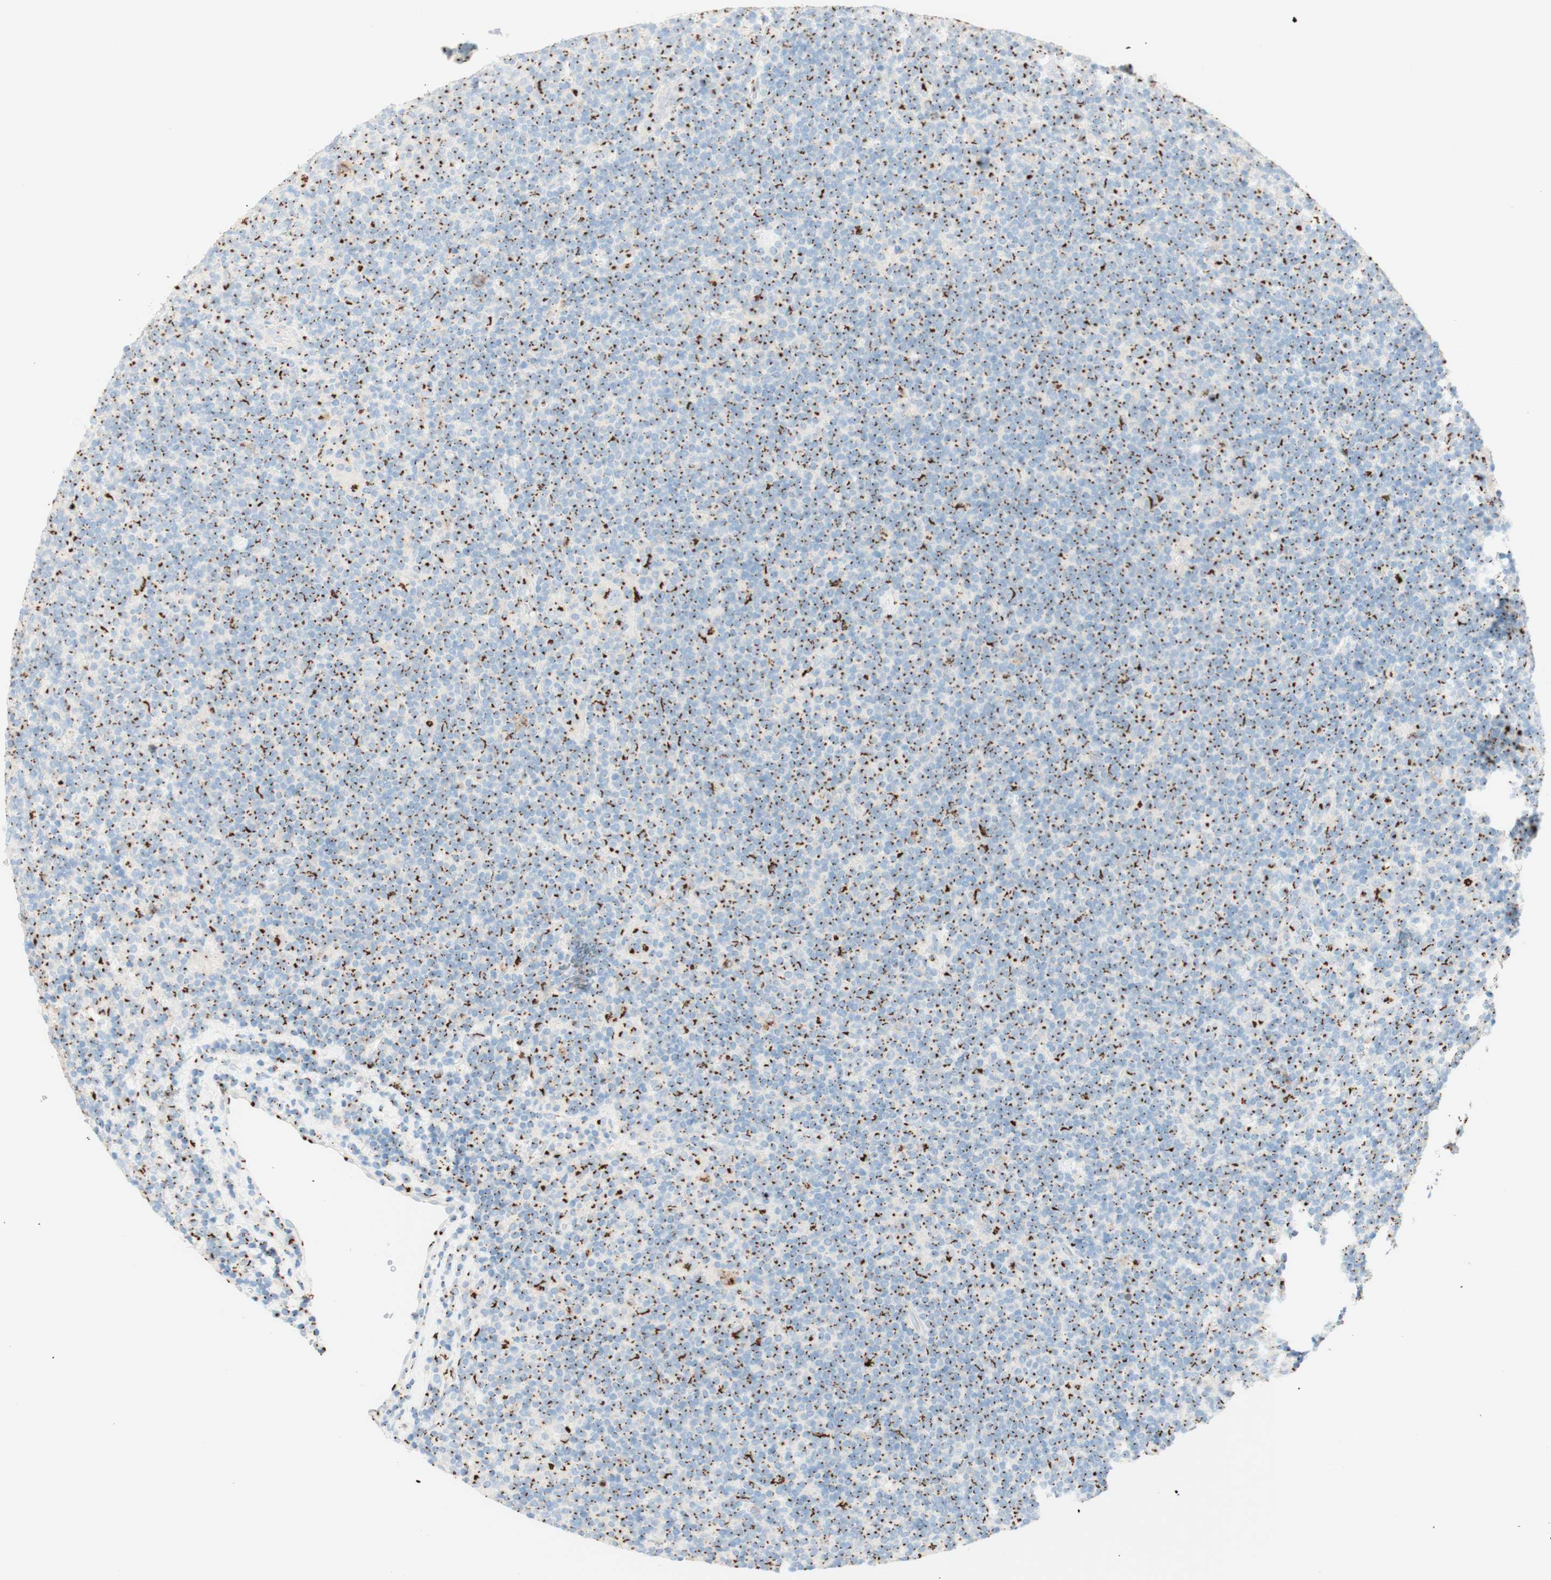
{"staining": {"intensity": "strong", "quantity": ">75%", "location": "cytoplasmic/membranous"}, "tissue": "lymphoma", "cell_type": "Tumor cells", "image_type": "cancer", "snomed": [{"axis": "morphology", "description": "Hodgkin's disease, NOS"}, {"axis": "topography", "description": "Lymph node"}], "caption": "Hodgkin's disease stained with immunohistochemistry reveals strong cytoplasmic/membranous positivity in about >75% of tumor cells.", "gene": "GOLGB1", "patient": {"sex": "female", "age": 57}}